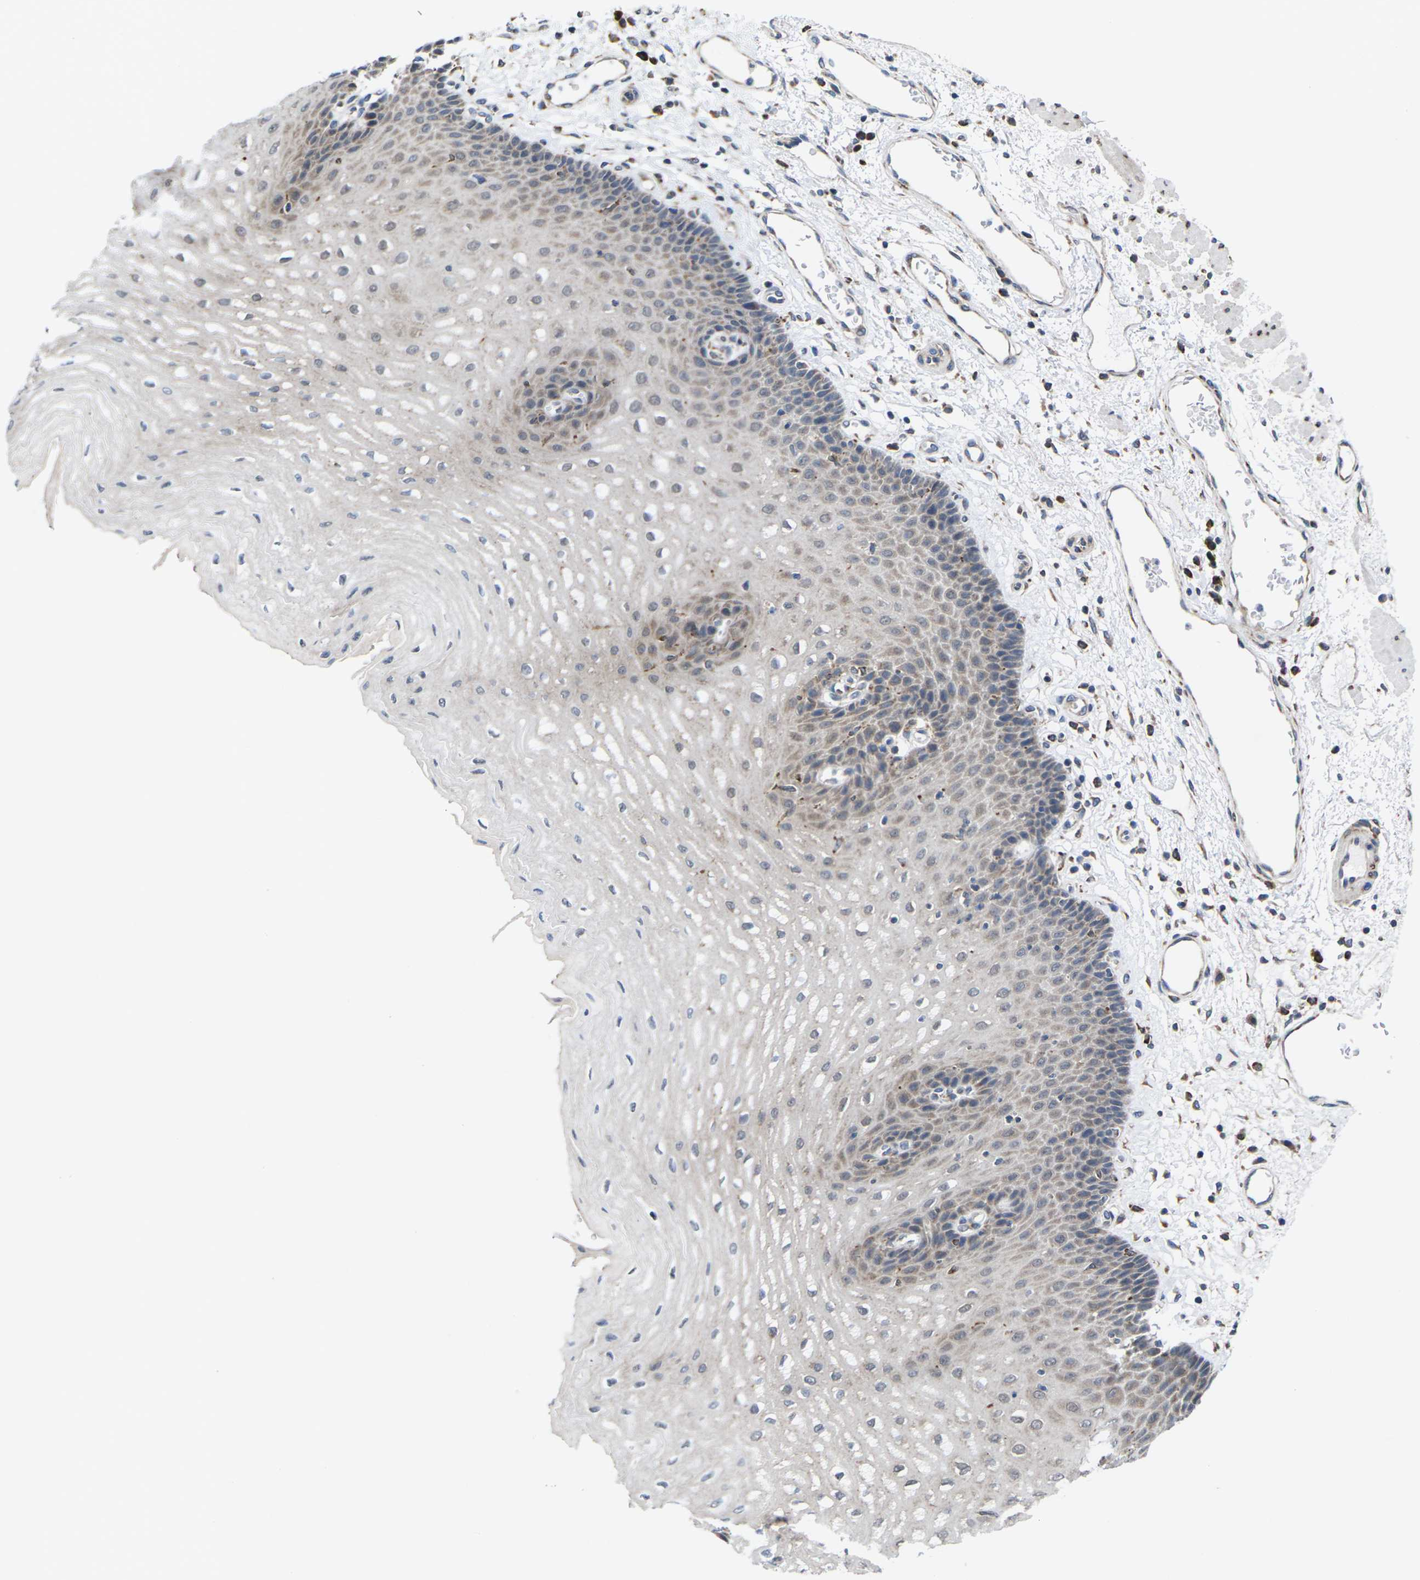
{"staining": {"intensity": "weak", "quantity": "25%-75%", "location": "cytoplasmic/membranous"}, "tissue": "esophagus", "cell_type": "Squamous epithelial cells", "image_type": "normal", "snomed": [{"axis": "morphology", "description": "Normal tissue, NOS"}, {"axis": "topography", "description": "Esophagus"}], "caption": "Immunohistochemical staining of normal human esophagus demonstrates weak cytoplasmic/membranous protein positivity in approximately 25%-75% of squamous epithelial cells. (brown staining indicates protein expression, while blue staining denotes nuclei).", "gene": "PDZK1IP1", "patient": {"sex": "male", "age": 54}}